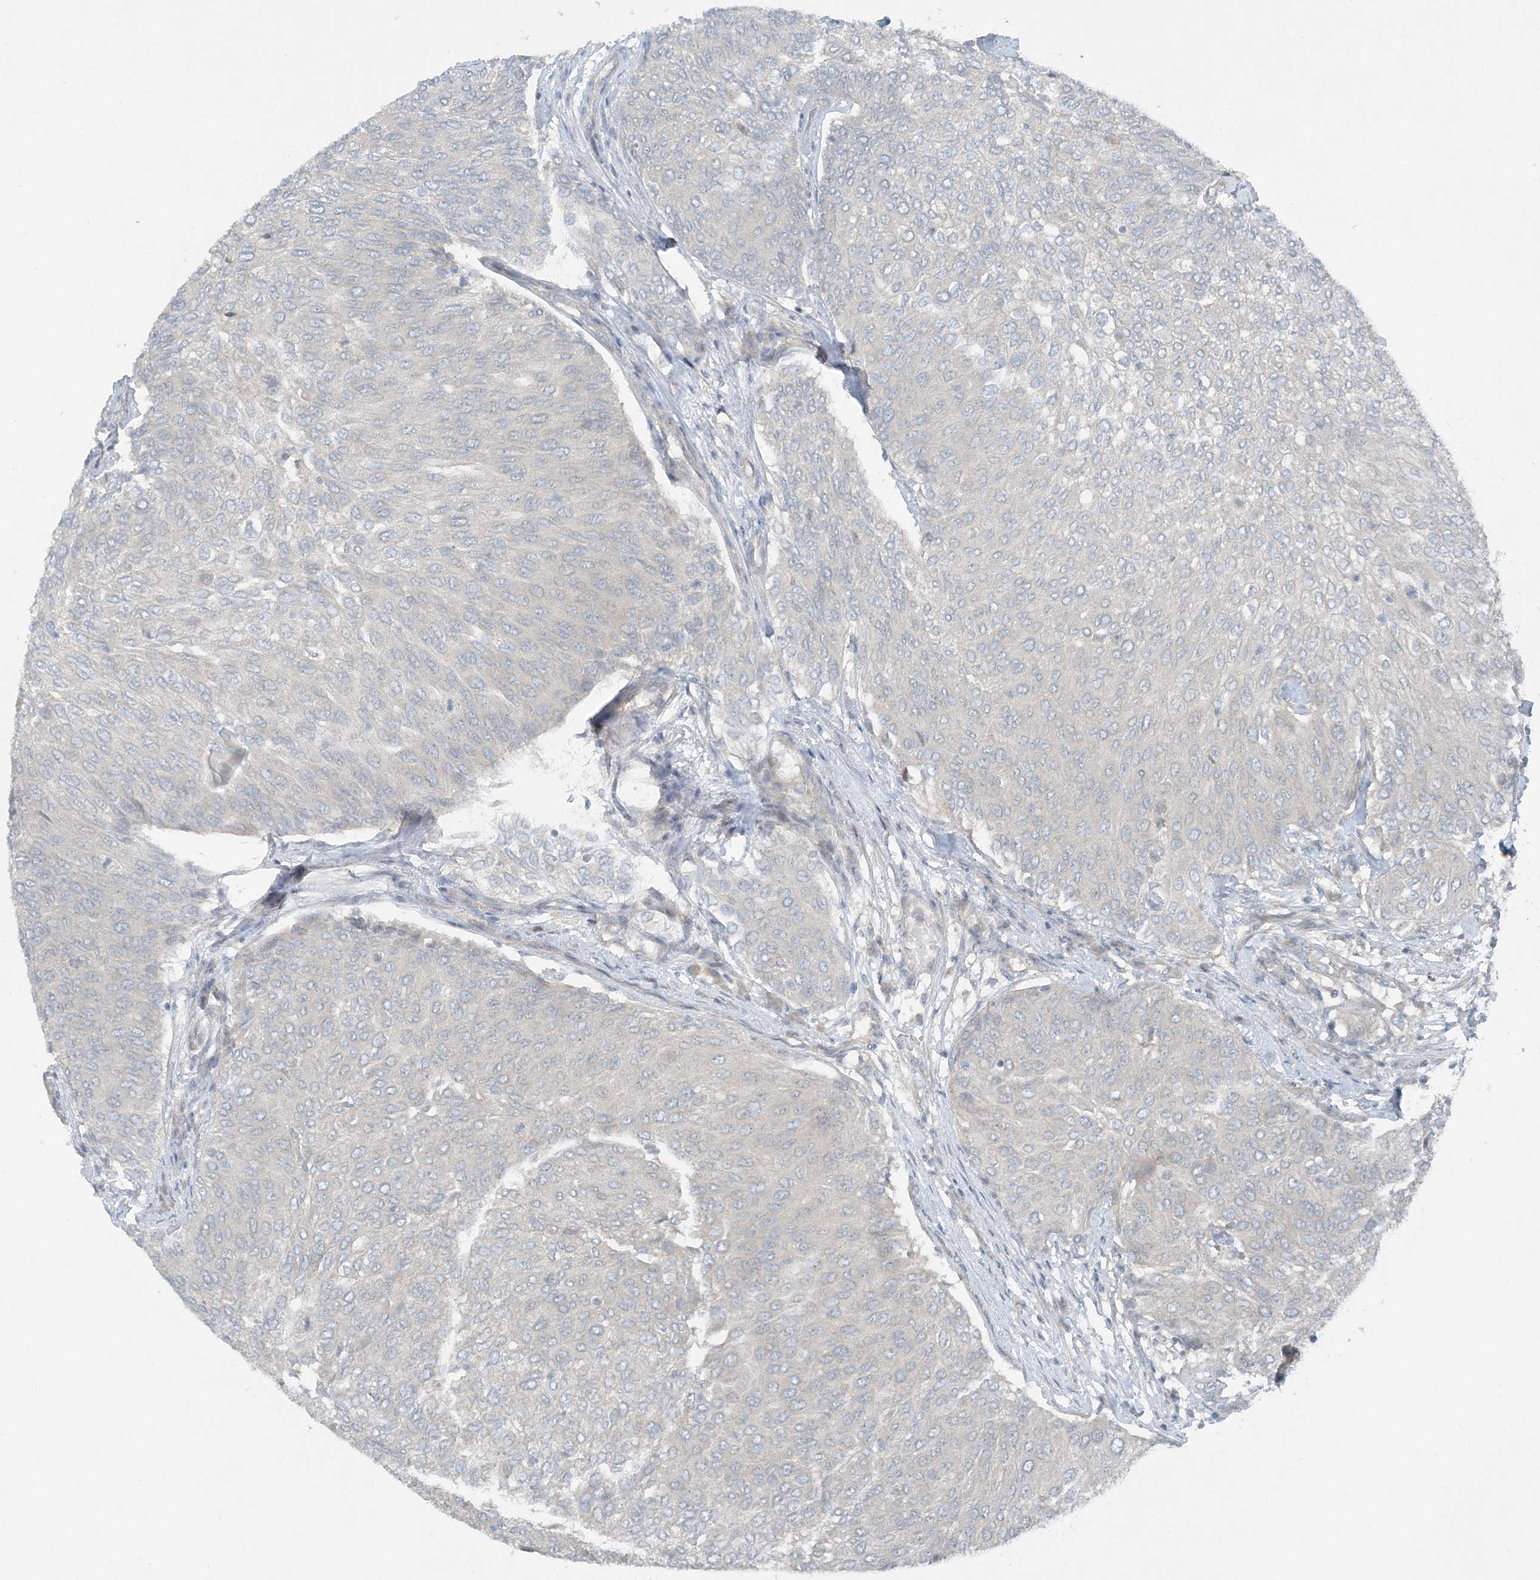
{"staining": {"intensity": "negative", "quantity": "none", "location": "none"}, "tissue": "urothelial cancer", "cell_type": "Tumor cells", "image_type": "cancer", "snomed": [{"axis": "morphology", "description": "Urothelial carcinoma, Low grade"}, {"axis": "topography", "description": "Urinary bladder"}], "caption": "Protein analysis of urothelial cancer reveals no significant expression in tumor cells. (DAB immunohistochemistry with hematoxylin counter stain).", "gene": "MITD1", "patient": {"sex": "female", "age": 79}}